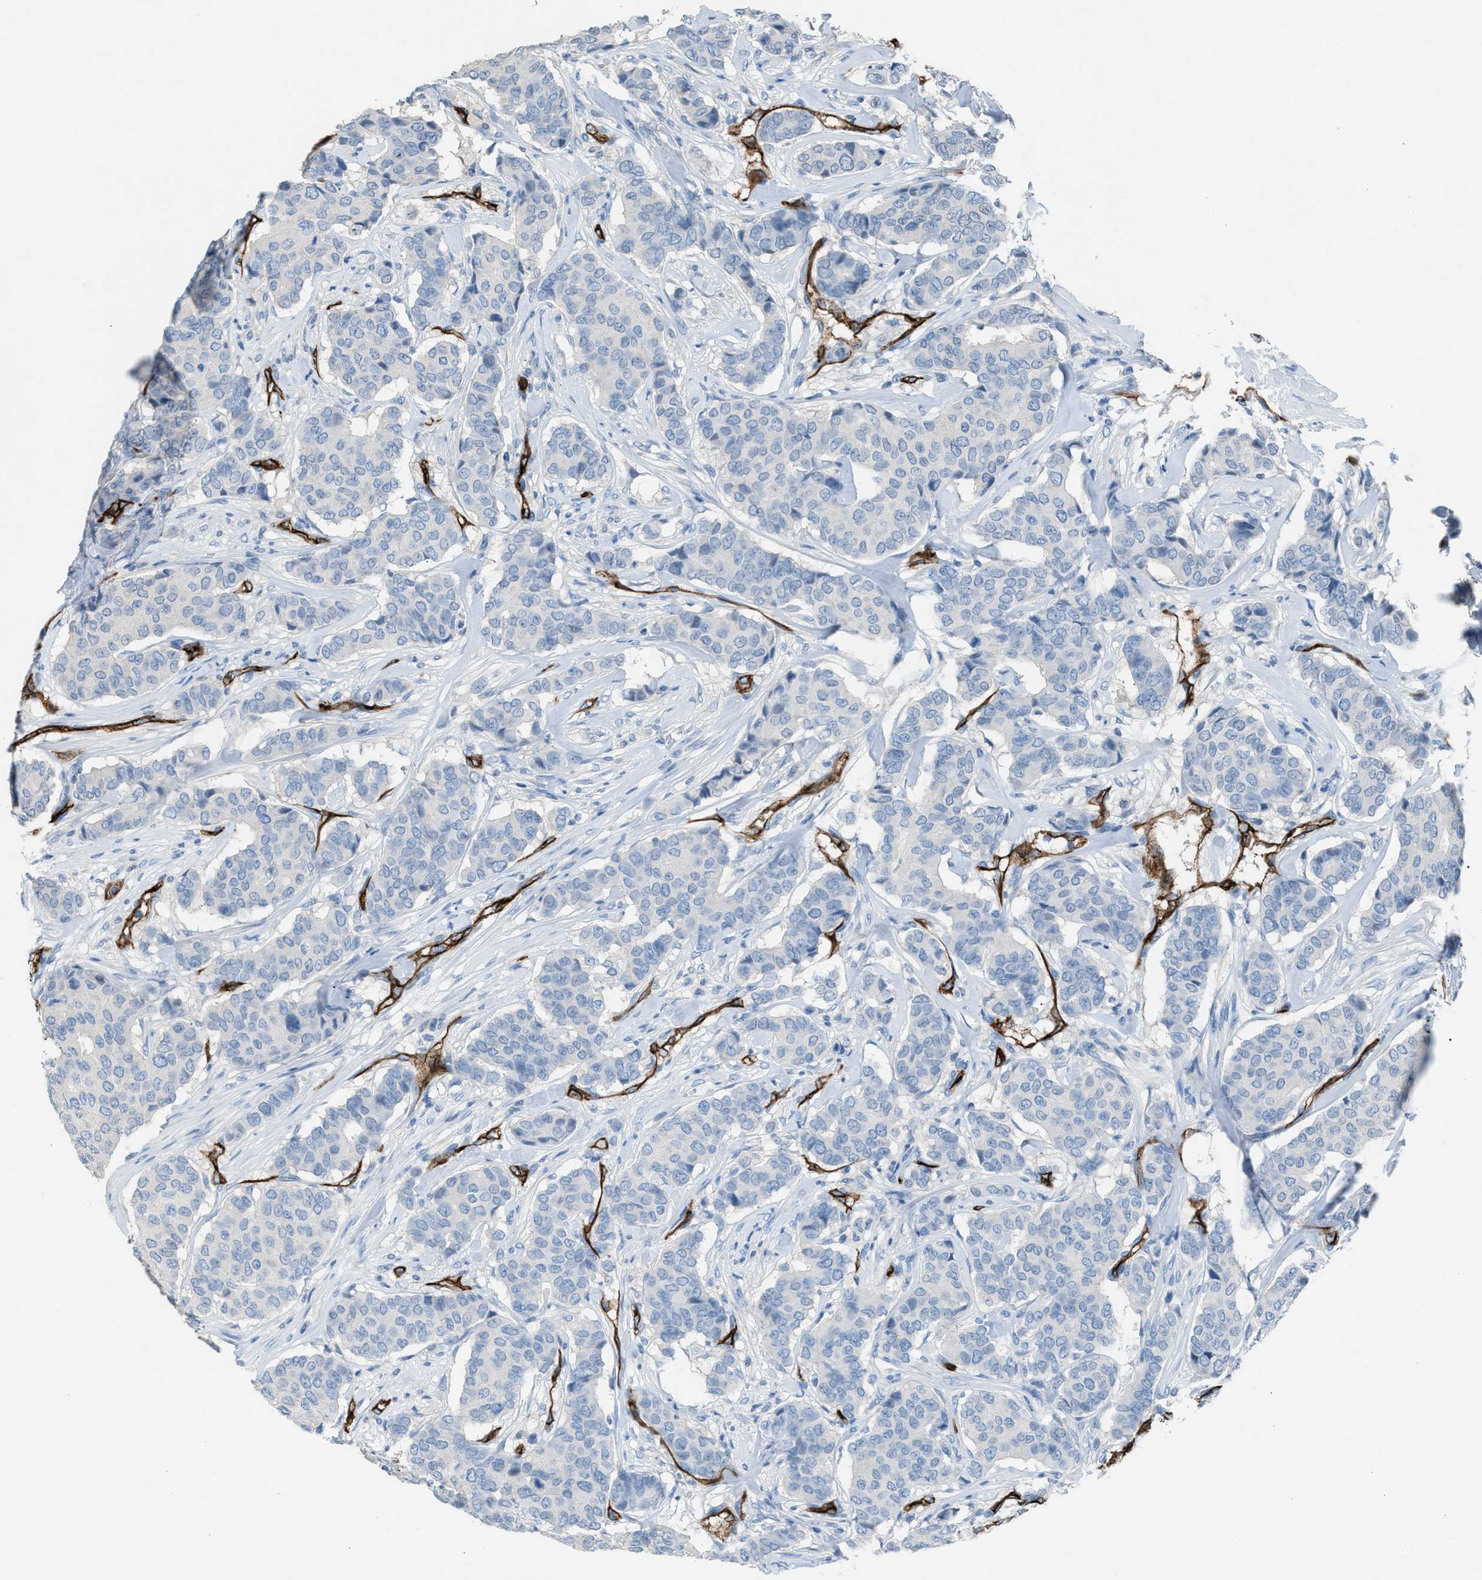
{"staining": {"intensity": "negative", "quantity": "none", "location": "none"}, "tissue": "breast cancer", "cell_type": "Tumor cells", "image_type": "cancer", "snomed": [{"axis": "morphology", "description": "Duct carcinoma"}, {"axis": "topography", "description": "Breast"}], "caption": "Immunohistochemistry (IHC) micrograph of breast cancer stained for a protein (brown), which reveals no staining in tumor cells. (Immunohistochemistry (IHC), brightfield microscopy, high magnification).", "gene": "DYSF", "patient": {"sex": "female", "age": 75}}